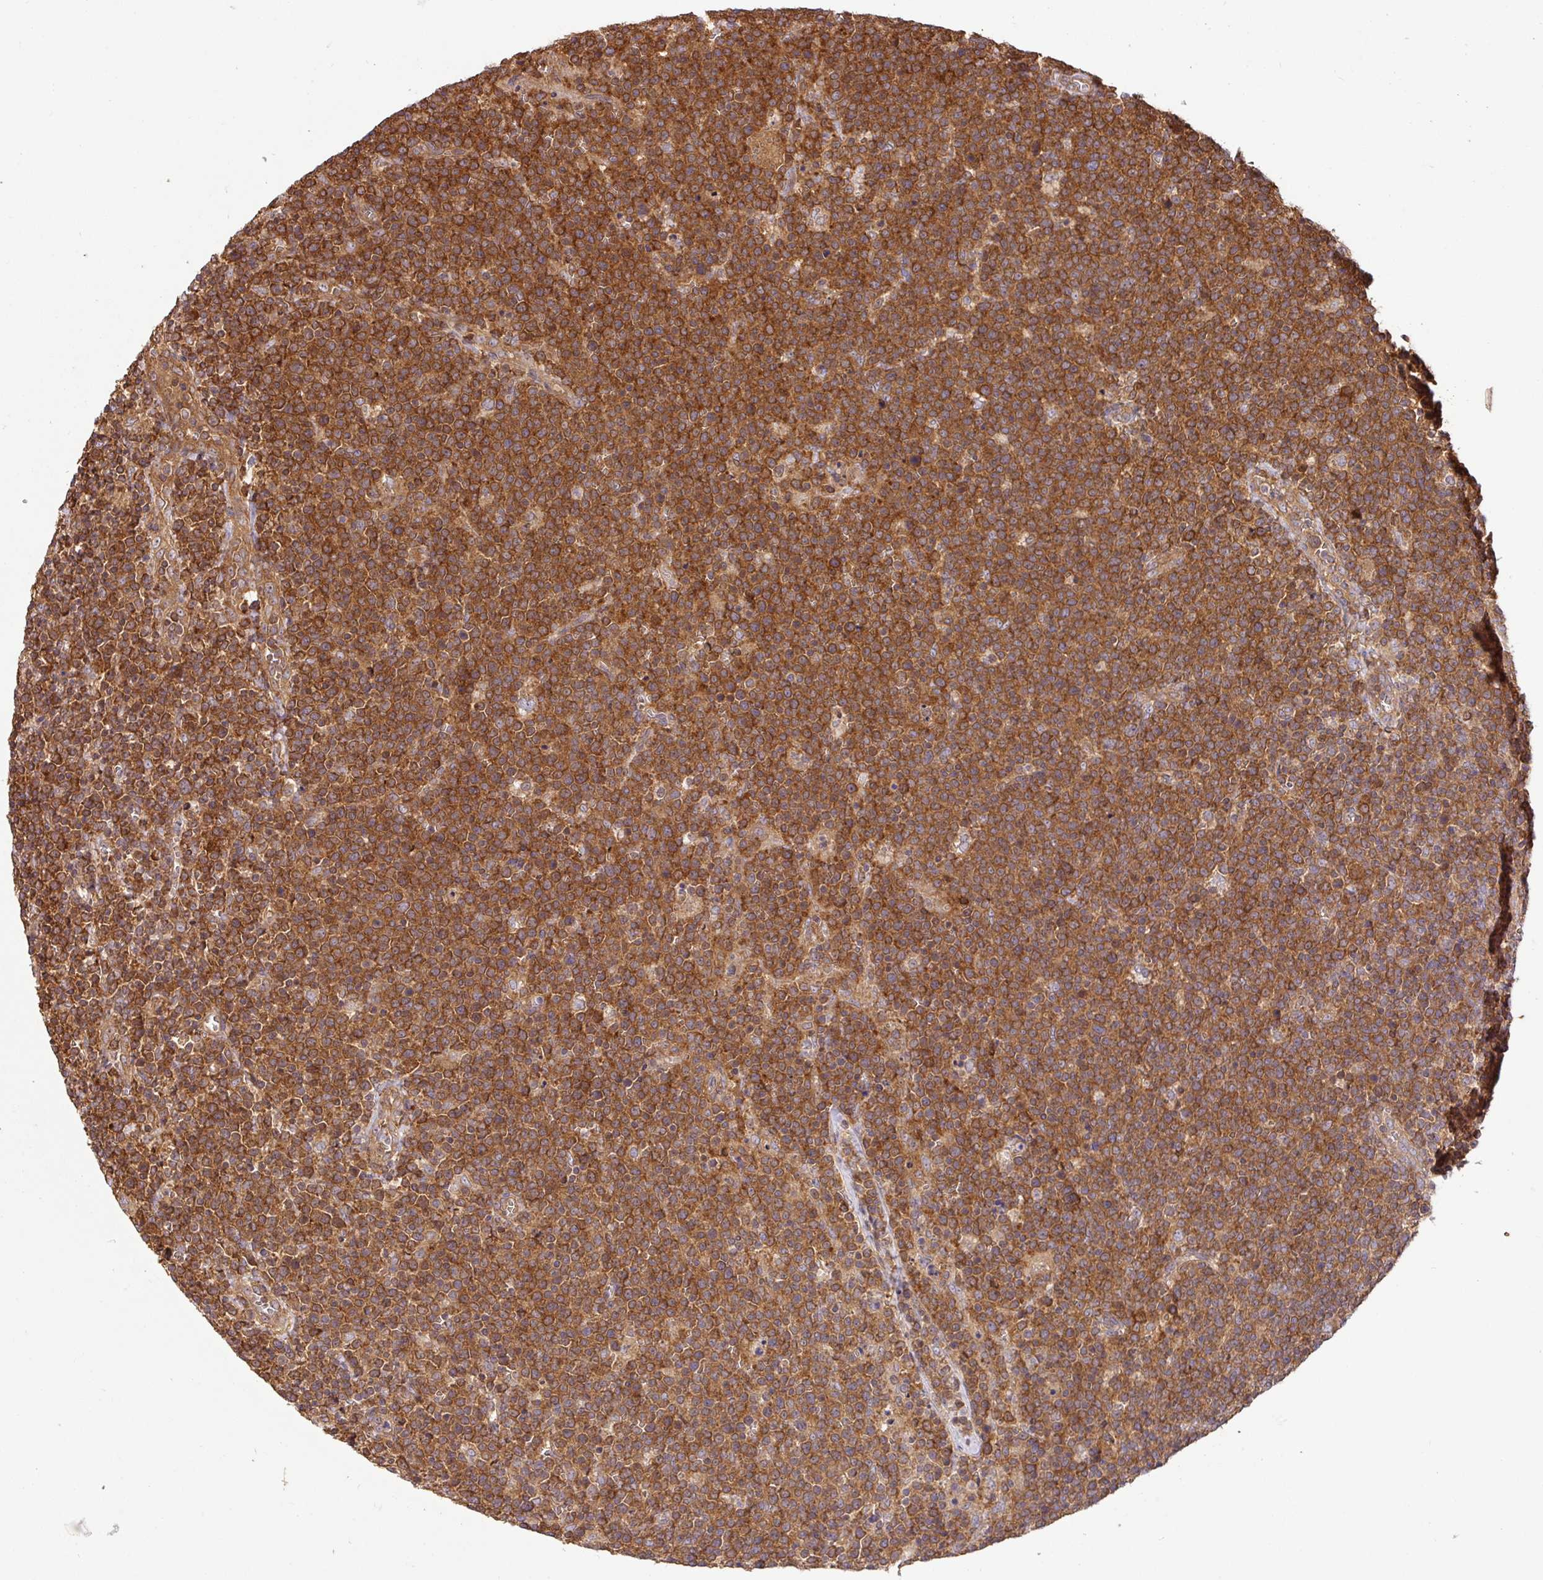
{"staining": {"intensity": "strong", "quantity": ">75%", "location": "cytoplasmic/membranous"}, "tissue": "lymphoma", "cell_type": "Tumor cells", "image_type": "cancer", "snomed": [{"axis": "morphology", "description": "Malignant lymphoma, non-Hodgkin's type, High grade"}, {"axis": "topography", "description": "Lymph node"}], "caption": "A micrograph showing strong cytoplasmic/membranous positivity in about >75% of tumor cells in lymphoma, as visualized by brown immunohistochemical staining.", "gene": "GSPT1", "patient": {"sex": "male", "age": 61}}